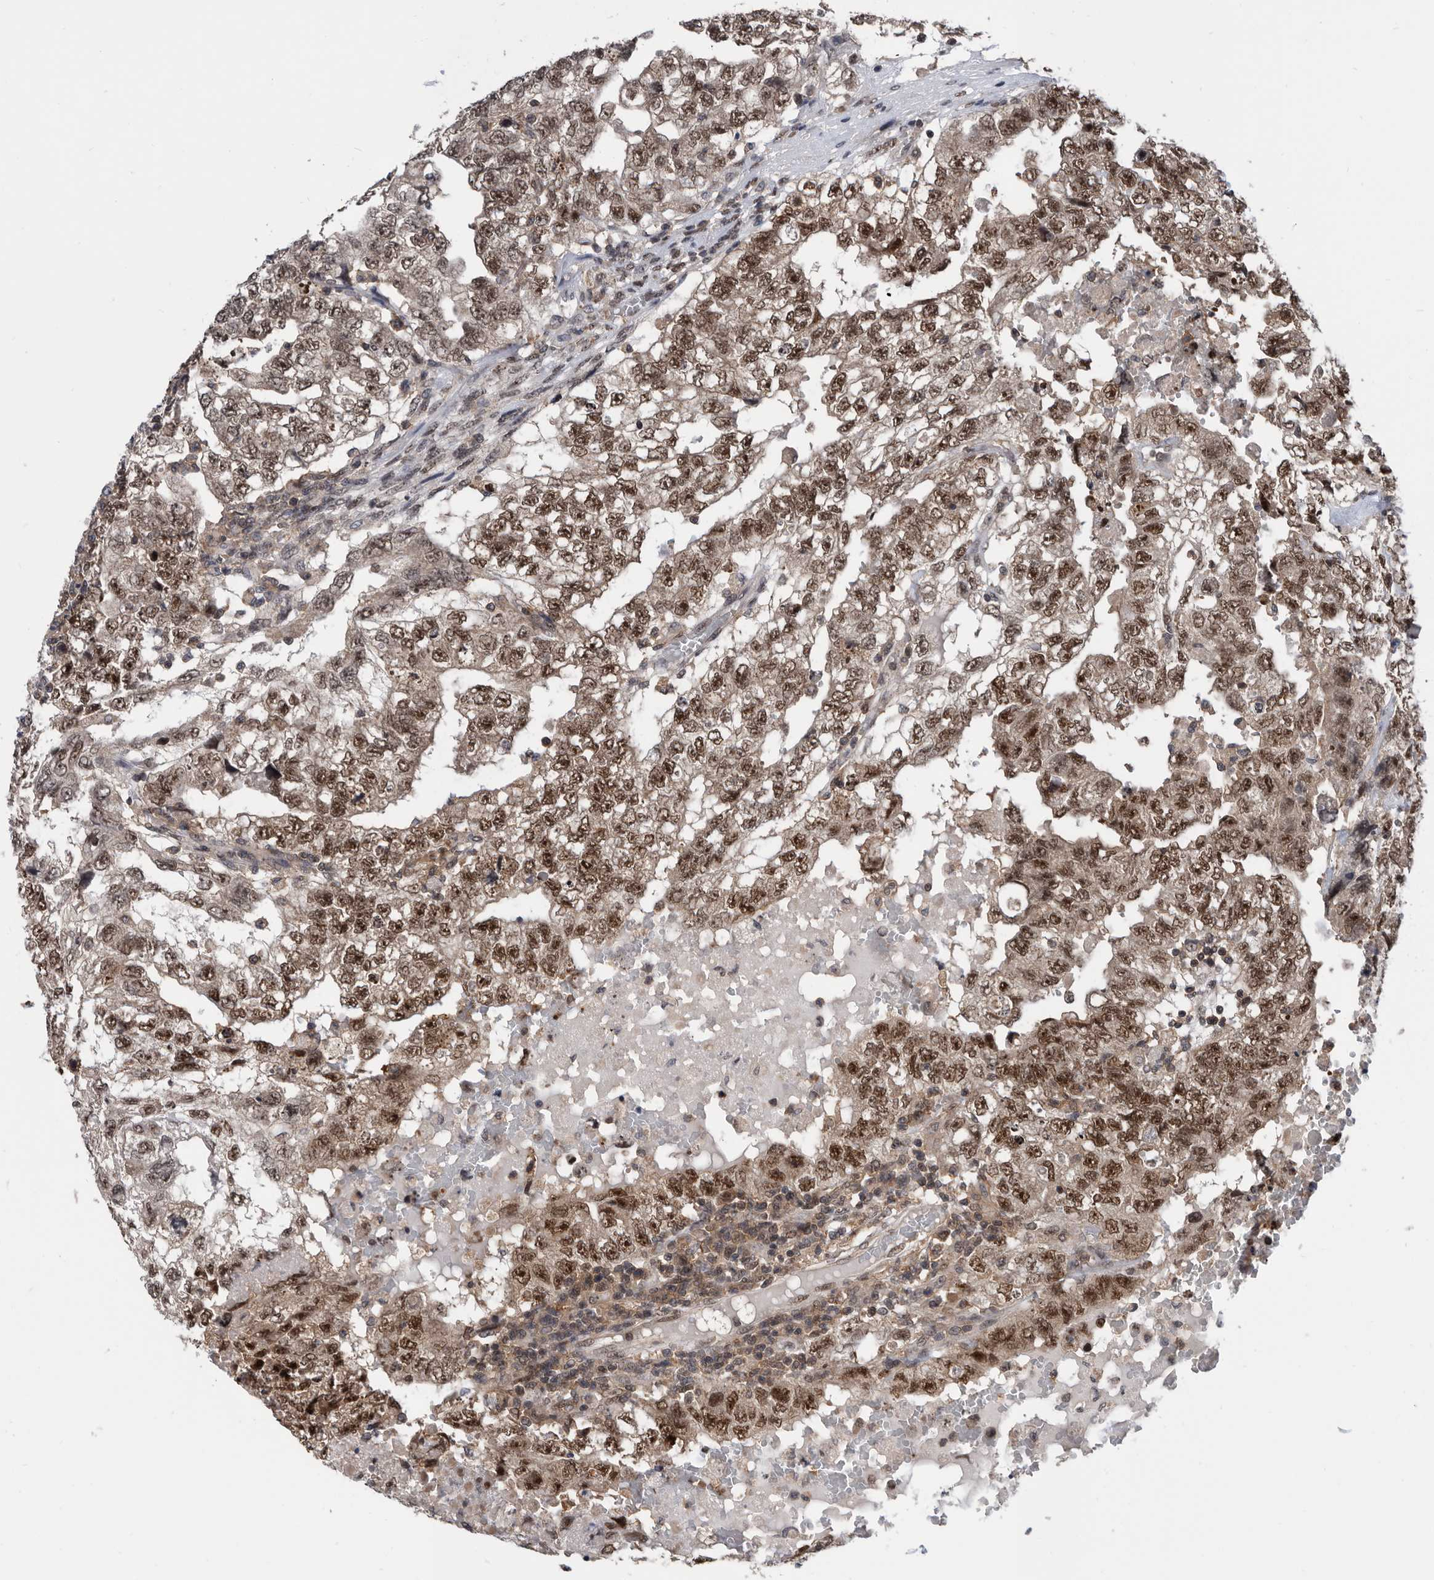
{"staining": {"intensity": "strong", "quantity": ">75%", "location": "cytoplasmic/membranous,nuclear"}, "tissue": "testis cancer", "cell_type": "Tumor cells", "image_type": "cancer", "snomed": [{"axis": "morphology", "description": "Carcinoma, Embryonal, NOS"}, {"axis": "topography", "description": "Testis"}], "caption": "Strong cytoplasmic/membranous and nuclear protein staining is present in approximately >75% of tumor cells in testis cancer (embryonal carcinoma).", "gene": "ZNF260", "patient": {"sex": "male", "age": 36}}